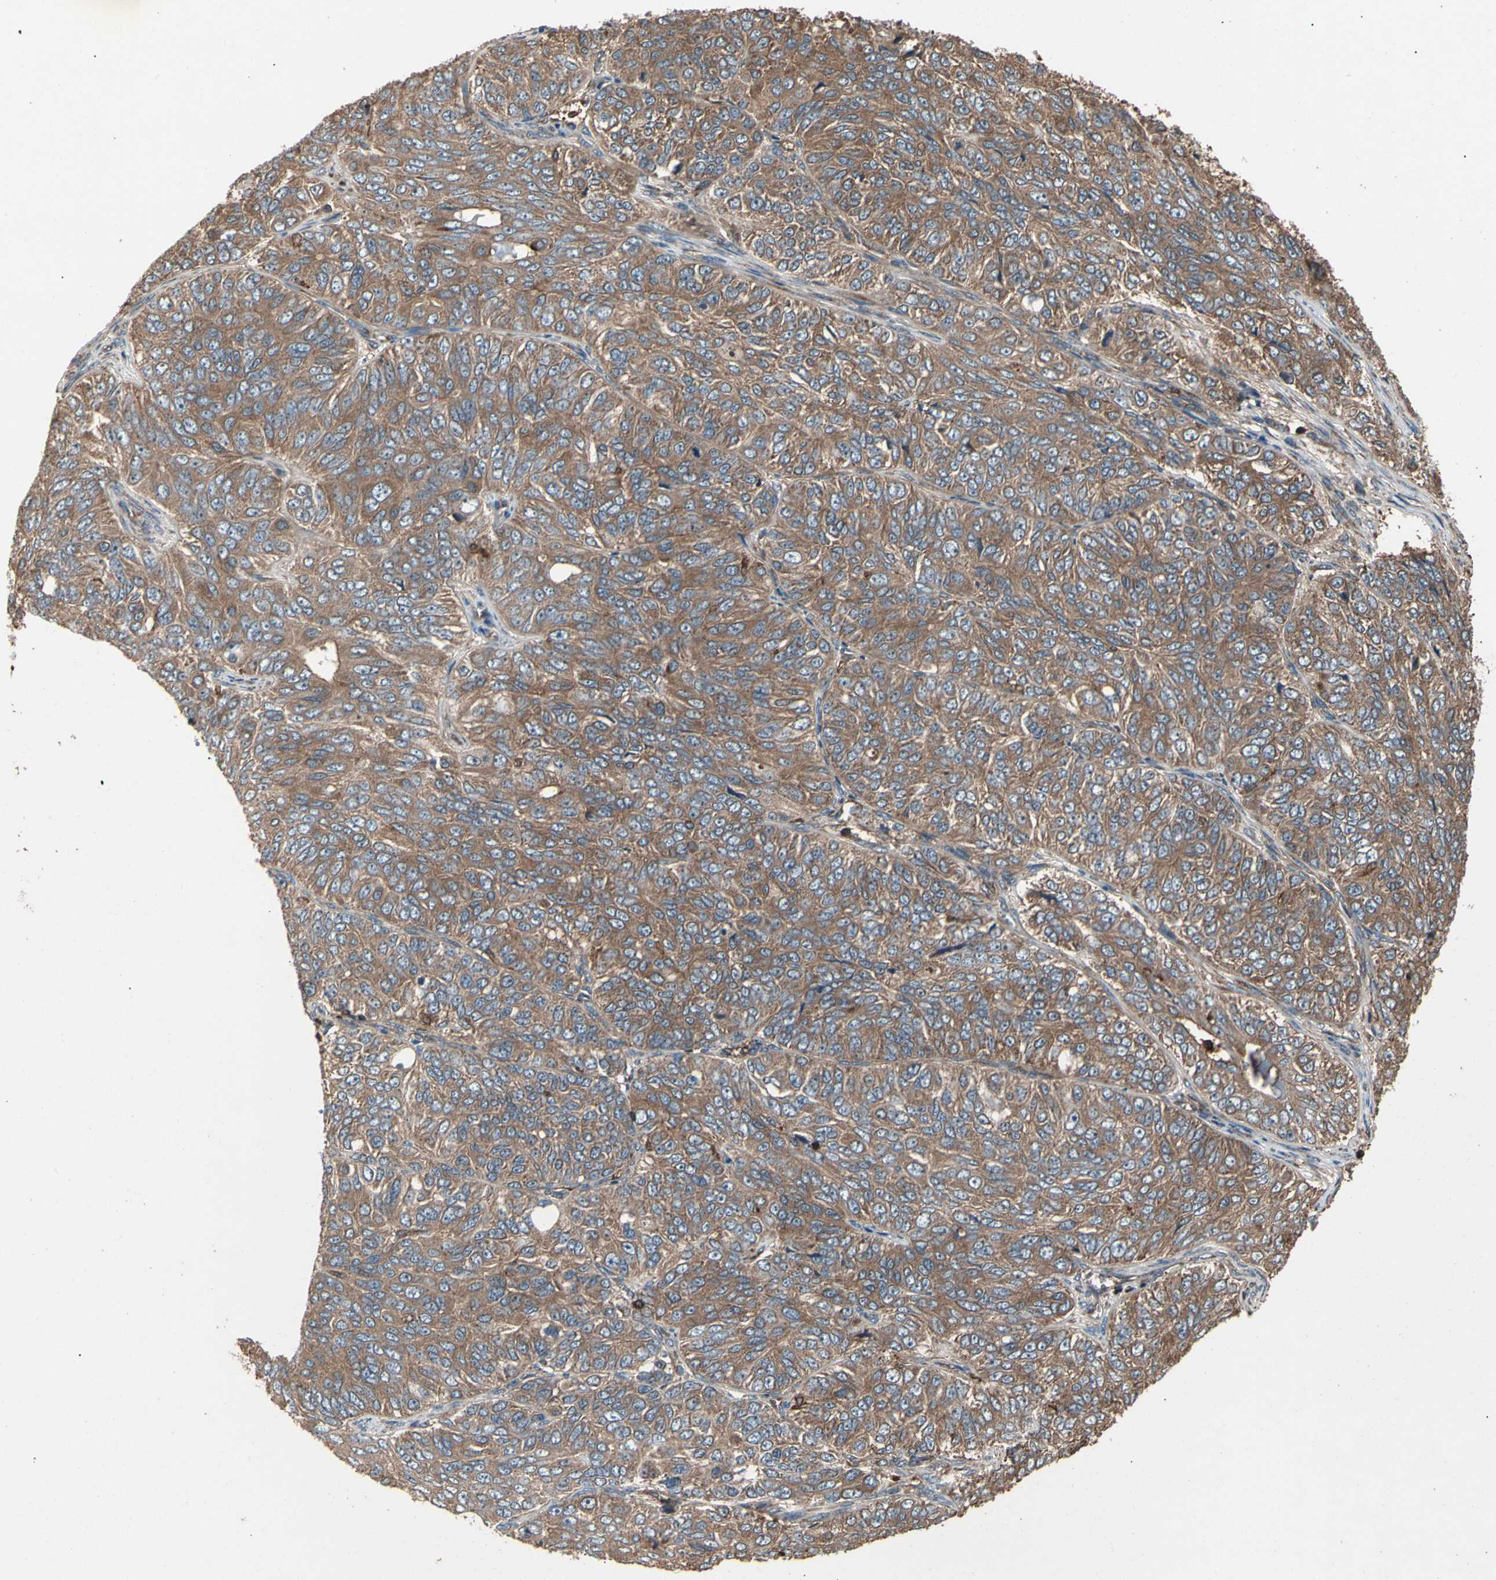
{"staining": {"intensity": "moderate", "quantity": ">75%", "location": "cytoplasmic/membranous"}, "tissue": "ovarian cancer", "cell_type": "Tumor cells", "image_type": "cancer", "snomed": [{"axis": "morphology", "description": "Carcinoma, endometroid"}, {"axis": "topography", "description": "Ovary"}], "caption": "Protein expression analysis of human ovarian cancer (endometroid carcinoma) reveals moderate cytoplasmic/membranous positivity in about >75% of tumor cells. (Stains: DAB (3,3'-diaminobenzidine) in brown, nuclei in blue, Microscopy: brightfield microscopy at high magnification).", "gene": "AGBL2", "patient": {"sex": "female", "age": 51}}